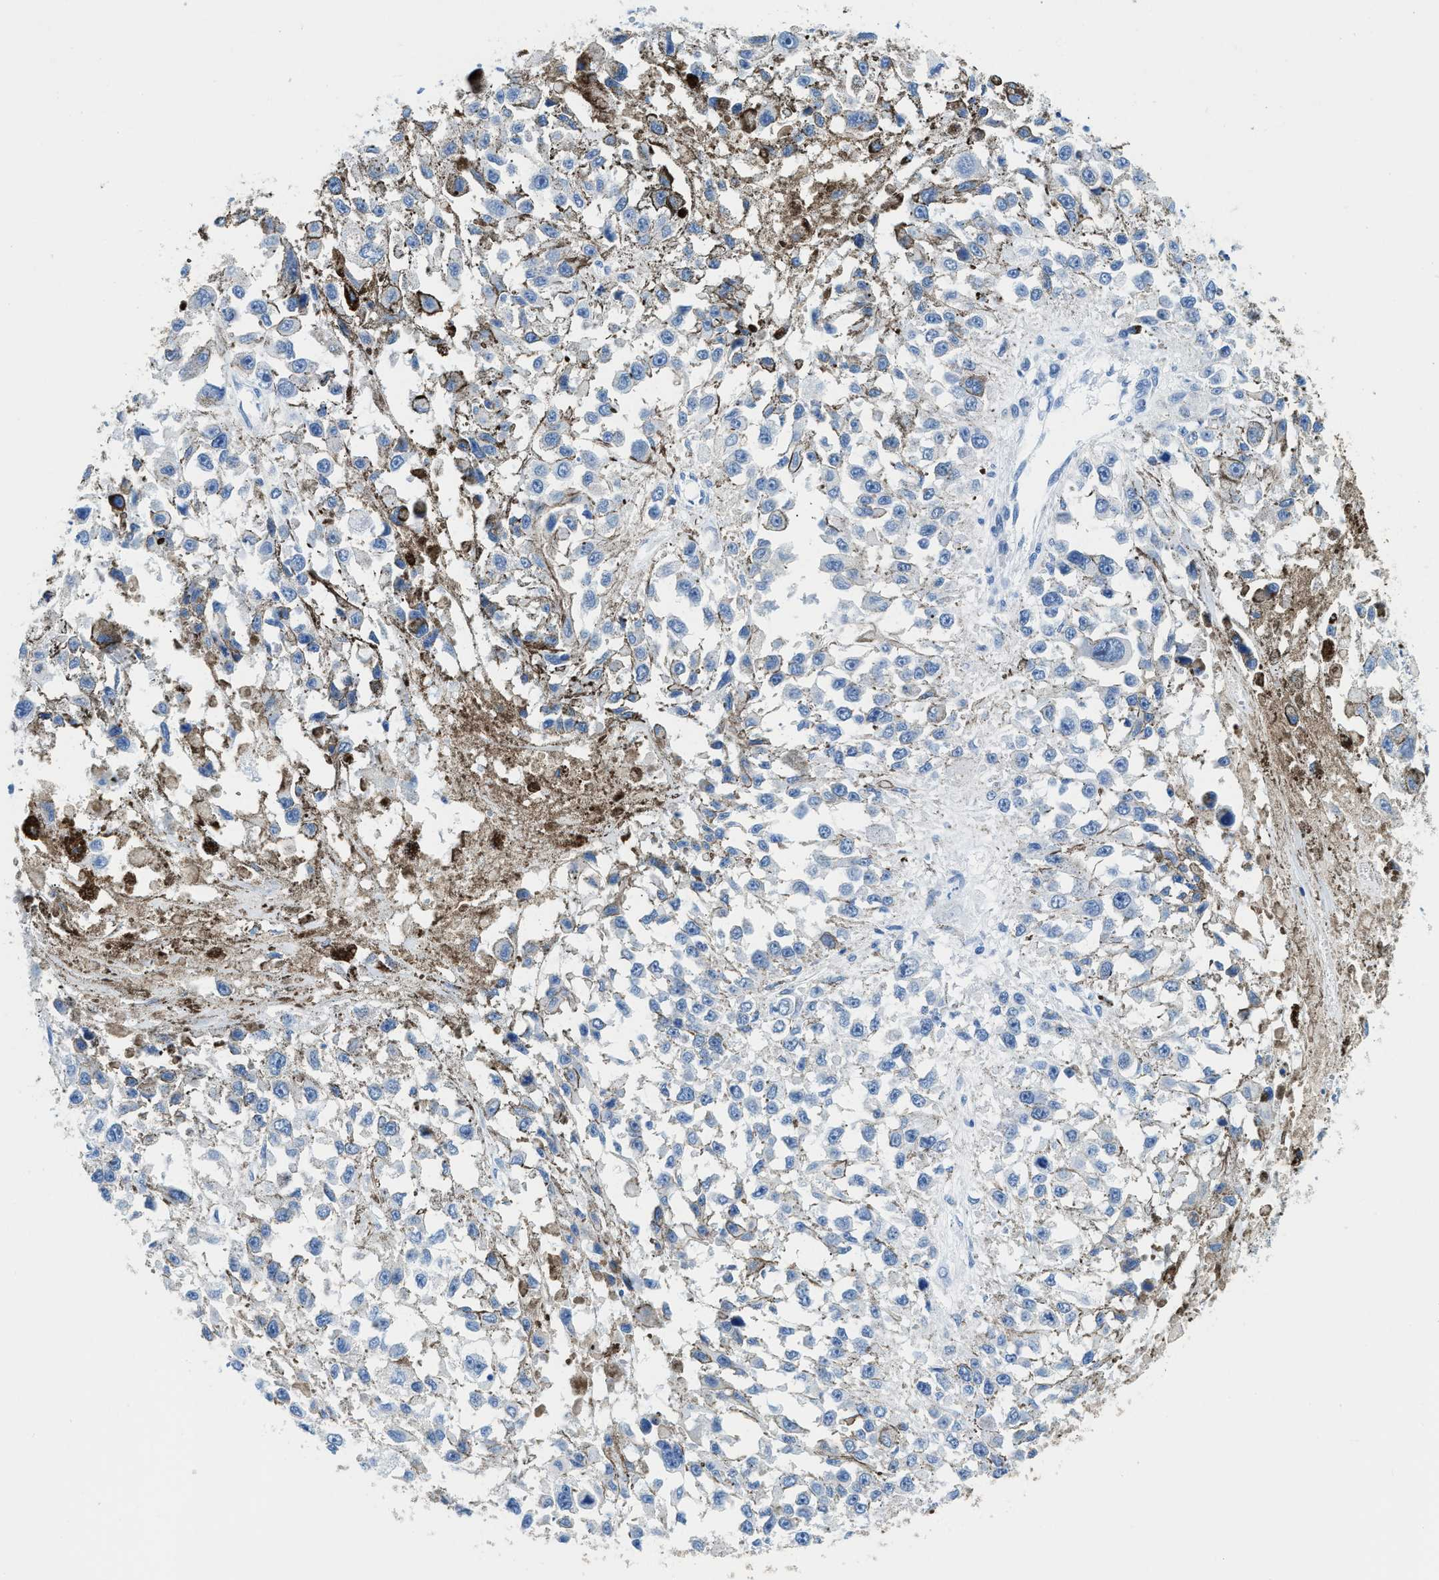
{"staining": {"intensity": "negative", "quantity": "none", "location": "none"}, "tissue": "melanoma", "cell_type": "Tumor cells", "image_type": "cancer", "snomed": [{"axis": "morphology", "description": "Malignant melanoma, Metastatic site"}, {"axis": "topography", "description": "Lymph node"}], "caption": "This is an immunohistochemistry (IHC) histopathology image of human melanoma. There is no expression in tumor cells.", "gene": "MBL2", "patient": {"sex": "male", "age": 59}}